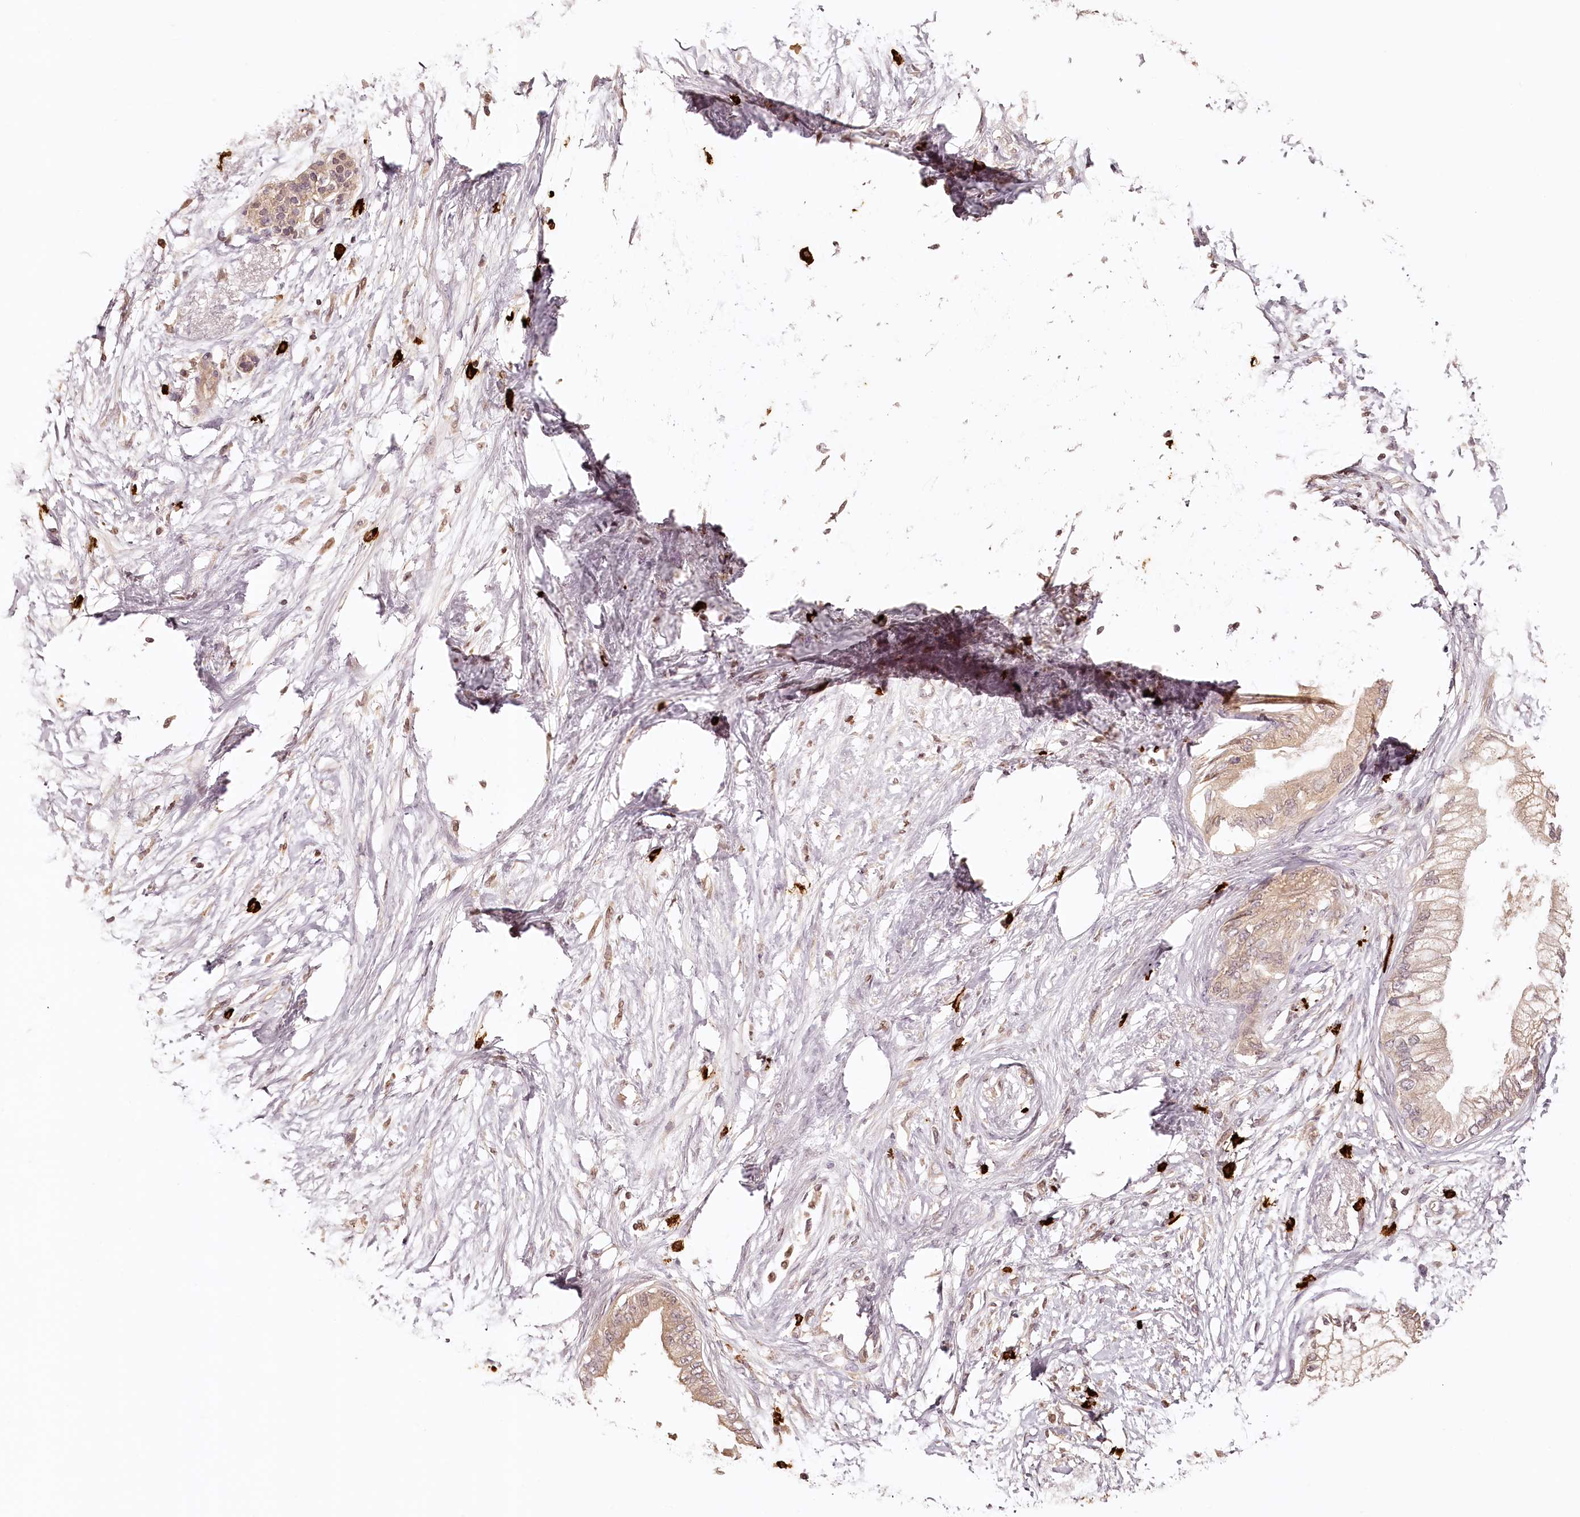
{"staining": {"intensity": "weak", "quantity": ">75%", "location": "cytoplasmic/membranous"}, "tissue": "pancreatic cancer", "cell_type": "Tumor cells", "image_type": "cancer", "snomed": [{"axis": "morphology", "description": "Normal tissue, NOS"}, {"axis": "morphology", "description": "Adenocarcinoma, NOS"}, {"axis": "topography", "description": "Pancreas"}, {"axis": "topography", "description": "Duodenum"}], "caption": "Protein expression by immunohistochemistry (IHC) reveals weak cytoplasmic/membranous expression in approximately >75% of tumor cells in pancreatic adenocarcinoma.", "gene": "SYNGR1", "patient": {"sex": "female", "age": 60}}